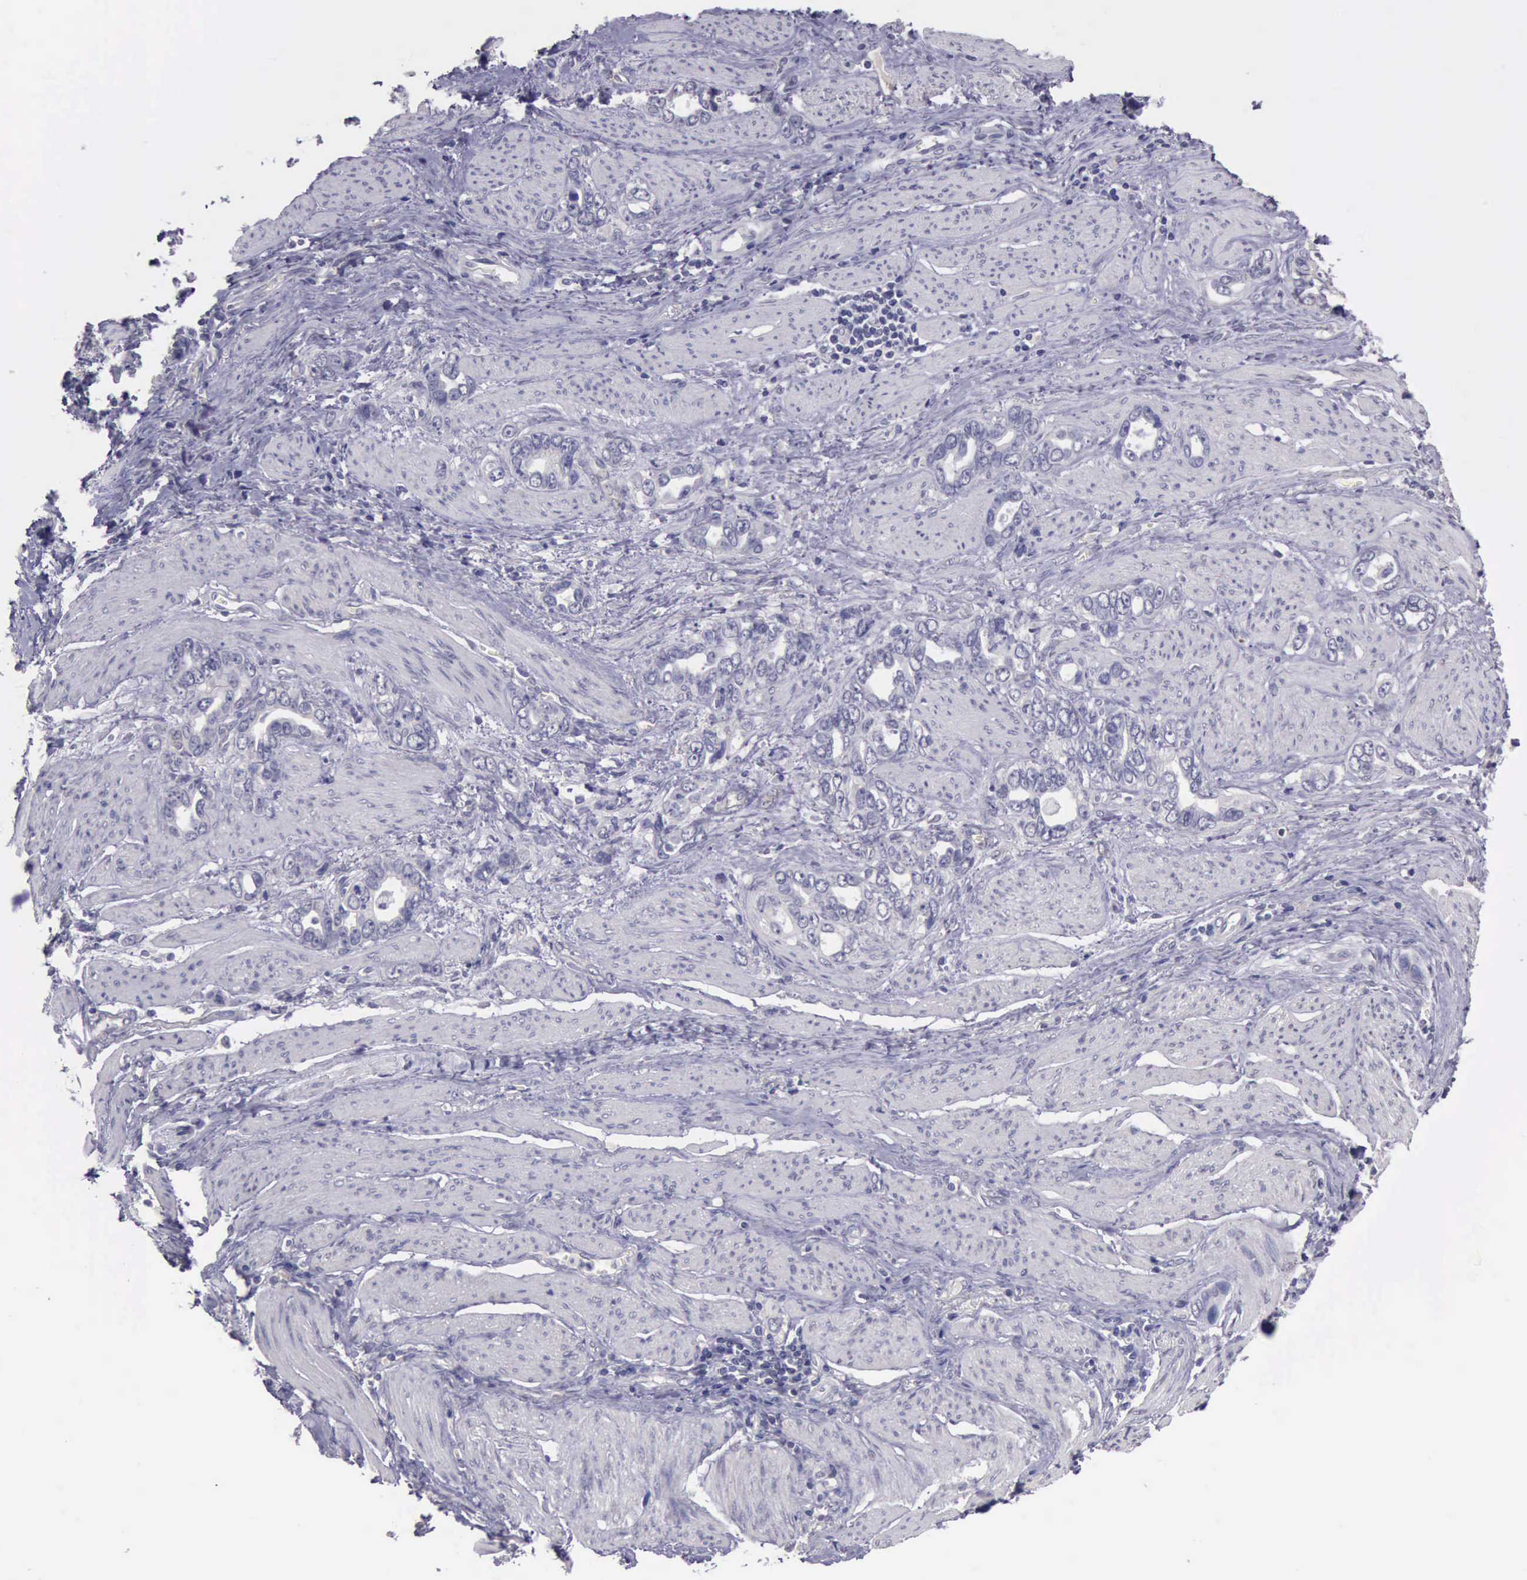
{"staining": {"intensity": "negative", "quantity": "none", "location": "none"}, "tissue": "stomach cancer", "cell_type": "Tumor cells", "image_type": "cancer", "snomed": [{"axis": "morphology", "description": "Adenocarcinoma, NOS"}, {"axis": "topography", "description": "Stomach"}], "caption": "Immunohistochemistry image of neoplastic tissue: human stomach cancer (adenocarcinoma) stained with DAB (3,3'-diaminobenzidine) displays no significant protein expression in tumor cells.", "gene": "KCND1", "patient": {"sex": "male", "age": 78}}